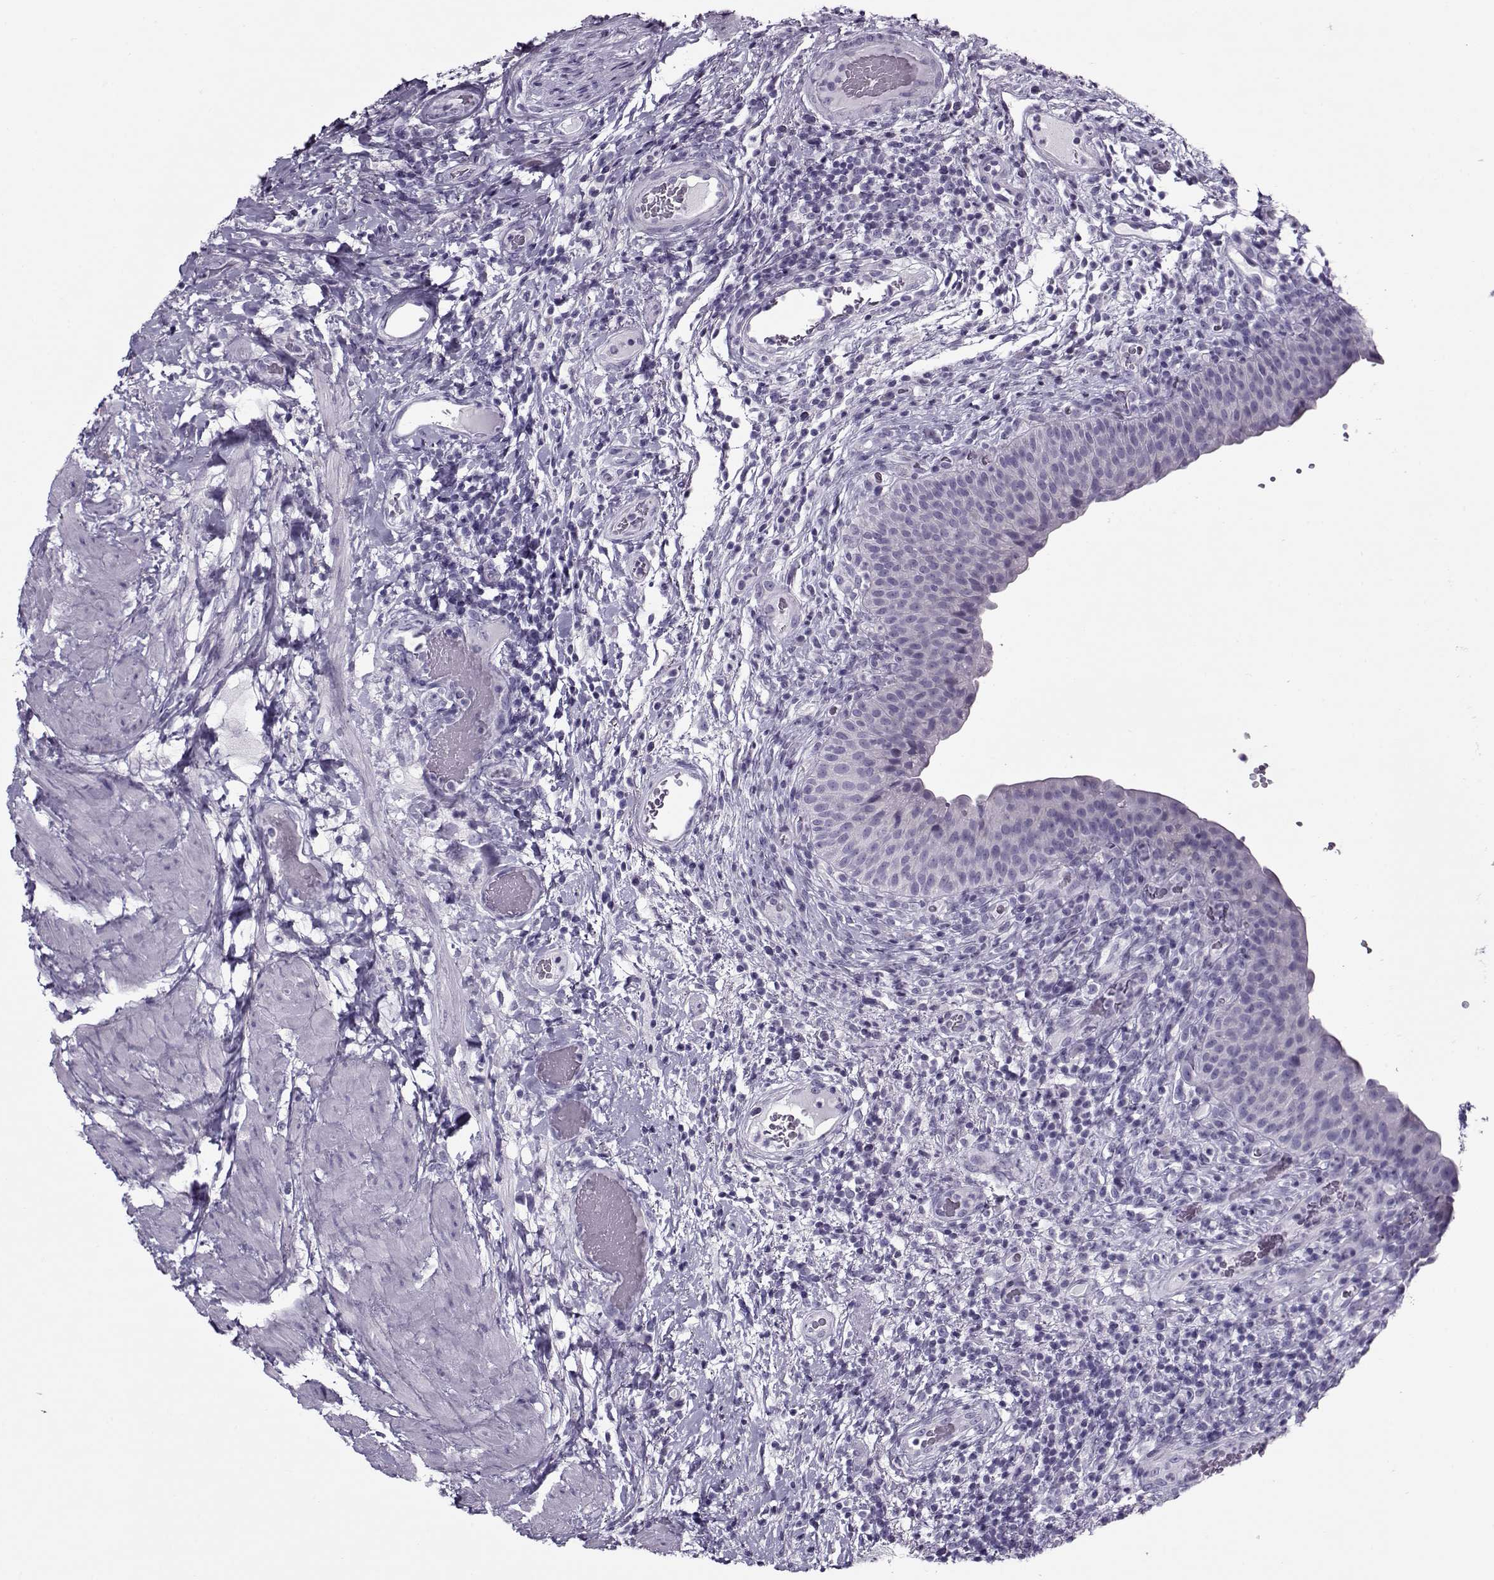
{"staining": {"intensity": "negative", "quantity": "none", "location": "none"}, "tissue": "urinary bladder", "cell_type": "Urothelial cells", "image_type": "normal", "snomed": [{"axis": "morphology", "description": "Normal tissue, NOS"}, {"axis": "topography", "description": "Urinary bladder"}], "caption": "A photomicrograph of human urinary bladder is negative for staining in urothelial cells.", "gene": "GAGE10", "patient": {"sex": "male", "age": 66}}